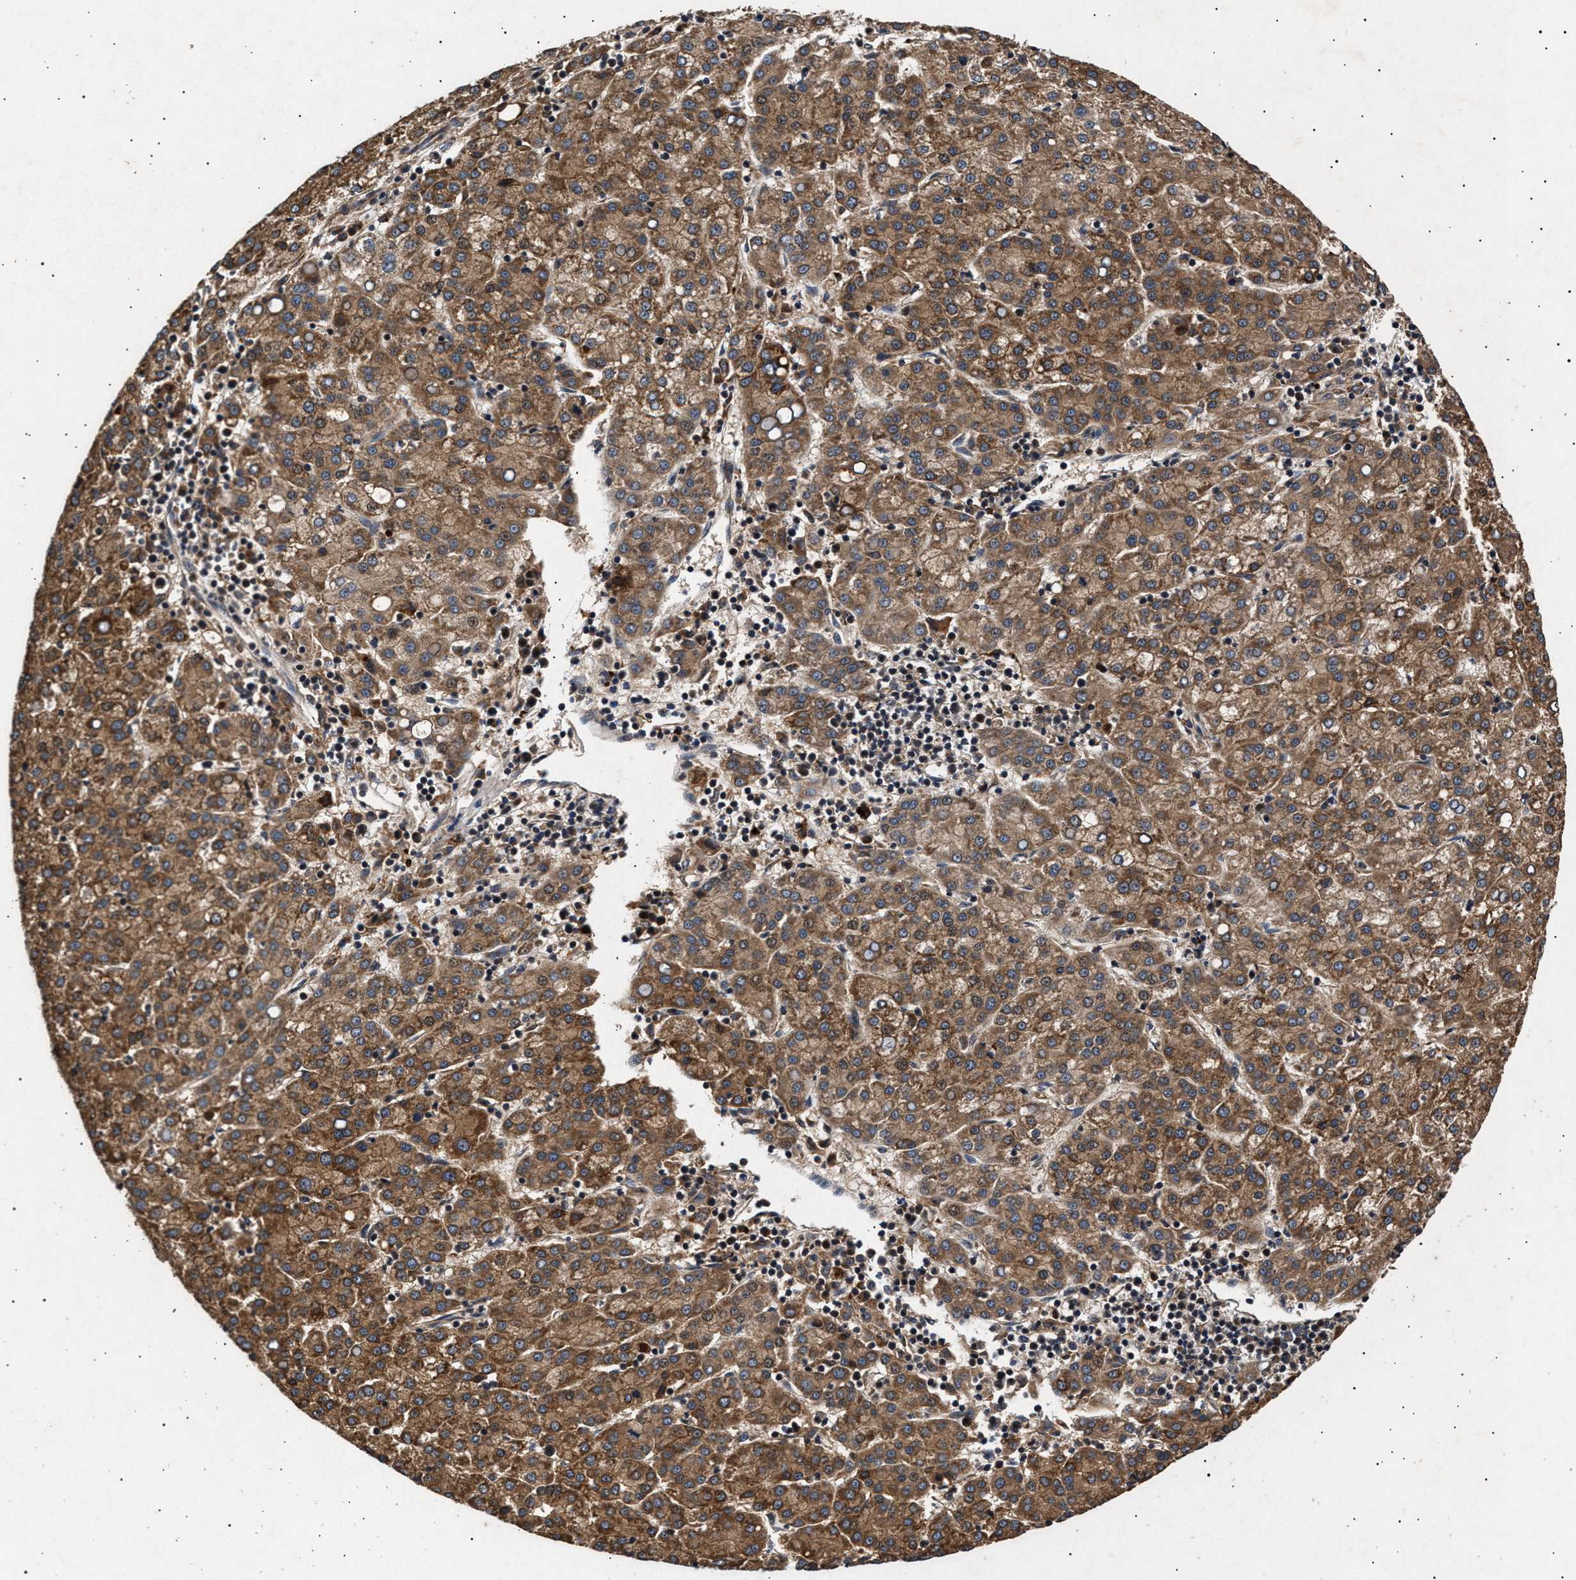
{"staining": {"intensity": "moderate", "quantity": ">75%", "location": "cytoplasmic/membranous"}, "tissue": "liver cancer", "cell_type": "Tumor cells", "image_type": "cancer", "snomed": [{"axis": "morphology", "description": "Carcinoma, Hepatocellular, NOS"}, {"axis": "topography", "description": "Liver"}], "caption": "Protein expression analysis of hepatocellular carcinoma (liver) shows moderate cytoplasmic/membranous expression in approximately >75% of tumor cells.", "gene": "ITGB5", "patient": {"sex": "female", "age": 58}}